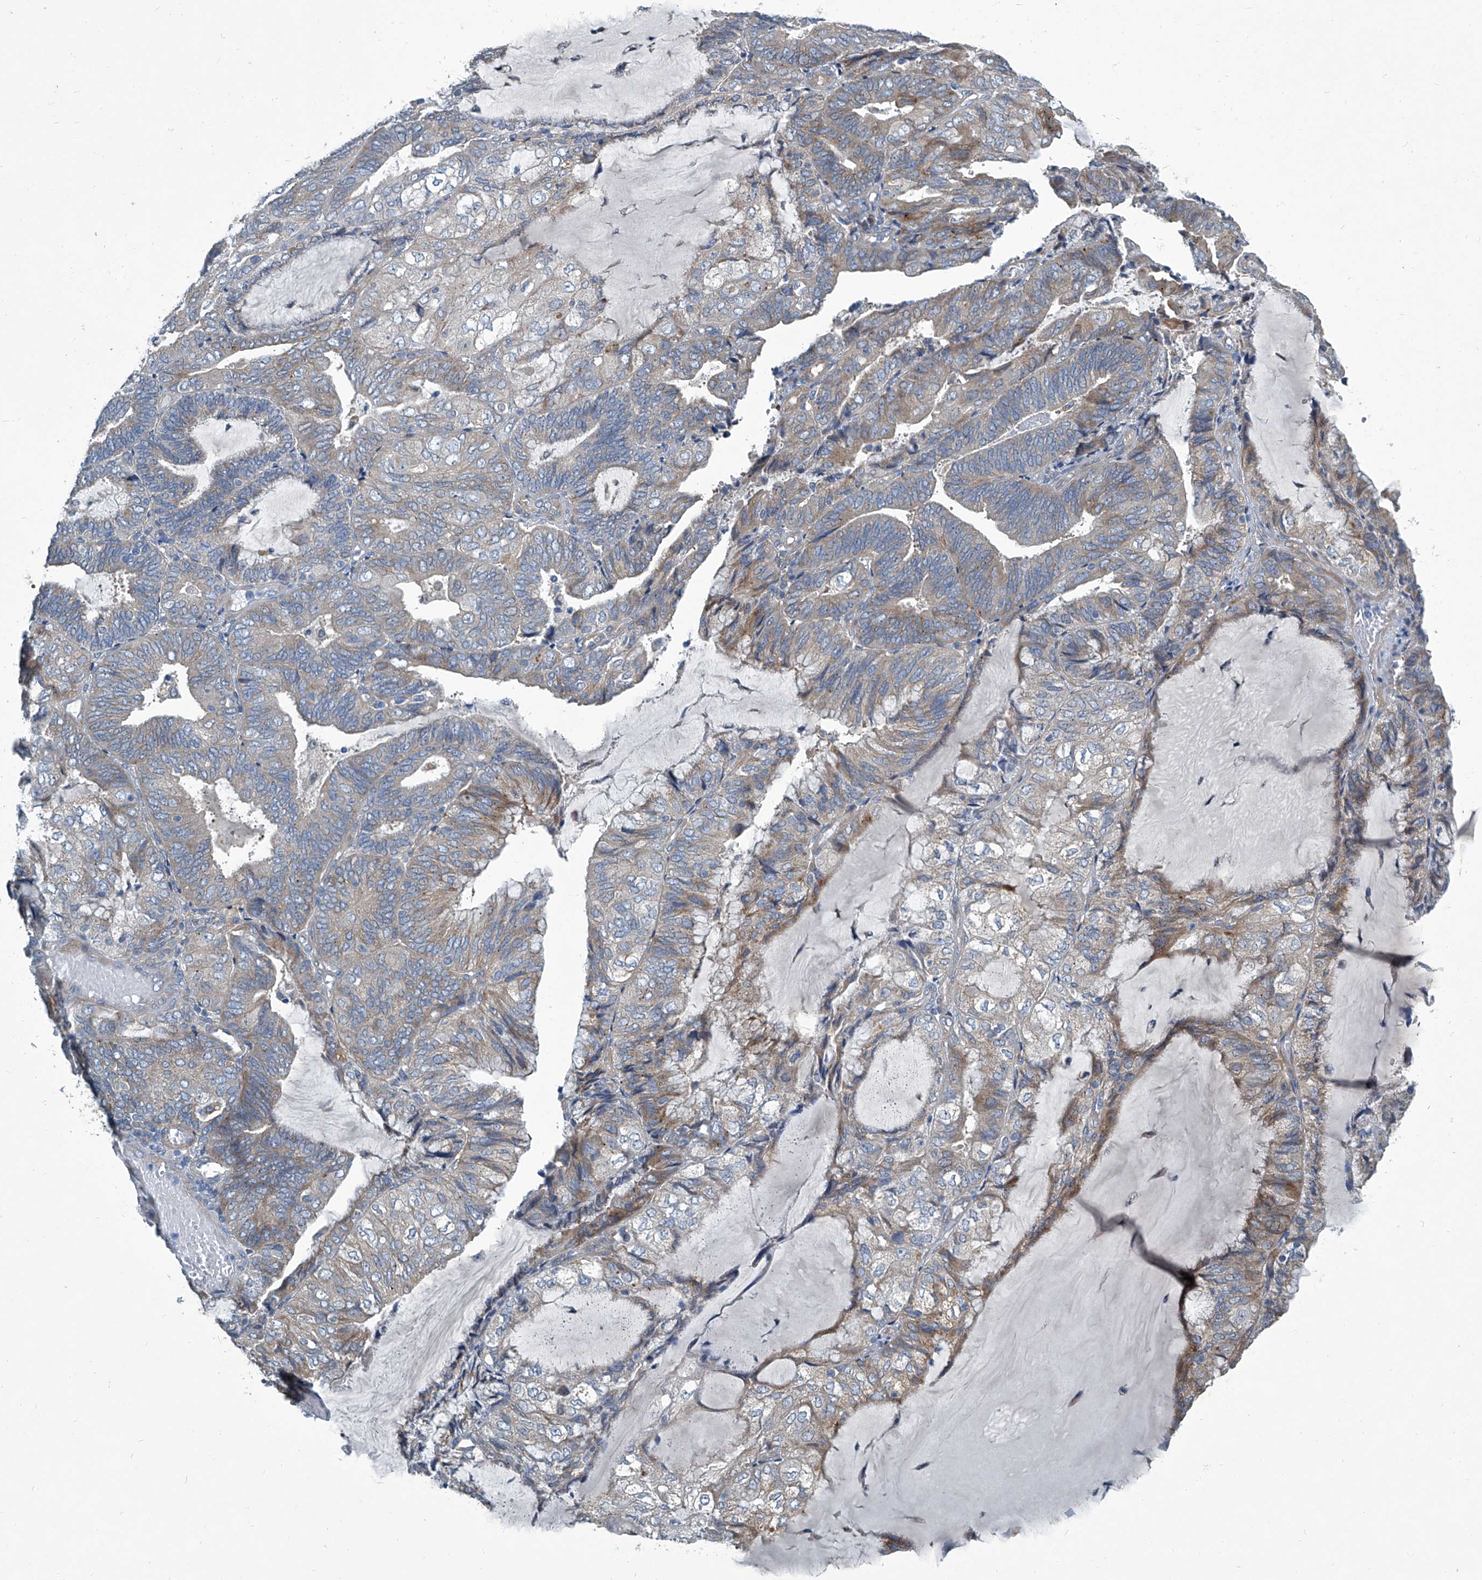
{"staining": {"intensity": "weak", "quantity": ">75%", "location": "cytoplasmic/membranous"}, "tissue": "endometrial cancer", "cell_type": "Tumor cells", "image_type": "cancer", "snomed": [{"axis": "morphology", "description": "Adenocarcinoma, NOS"}, {"axis": "topography", "description": "Endometrium"}], "caption": "Adenocarcinoma (endometrial) stained with immunohistochemistry (IHC) exhibits weak cytoplasmic/membranous staining in about >75% of tumor cells.", "gene": "SLC26A11", "patient": {"sex": "female", "age": 81}}